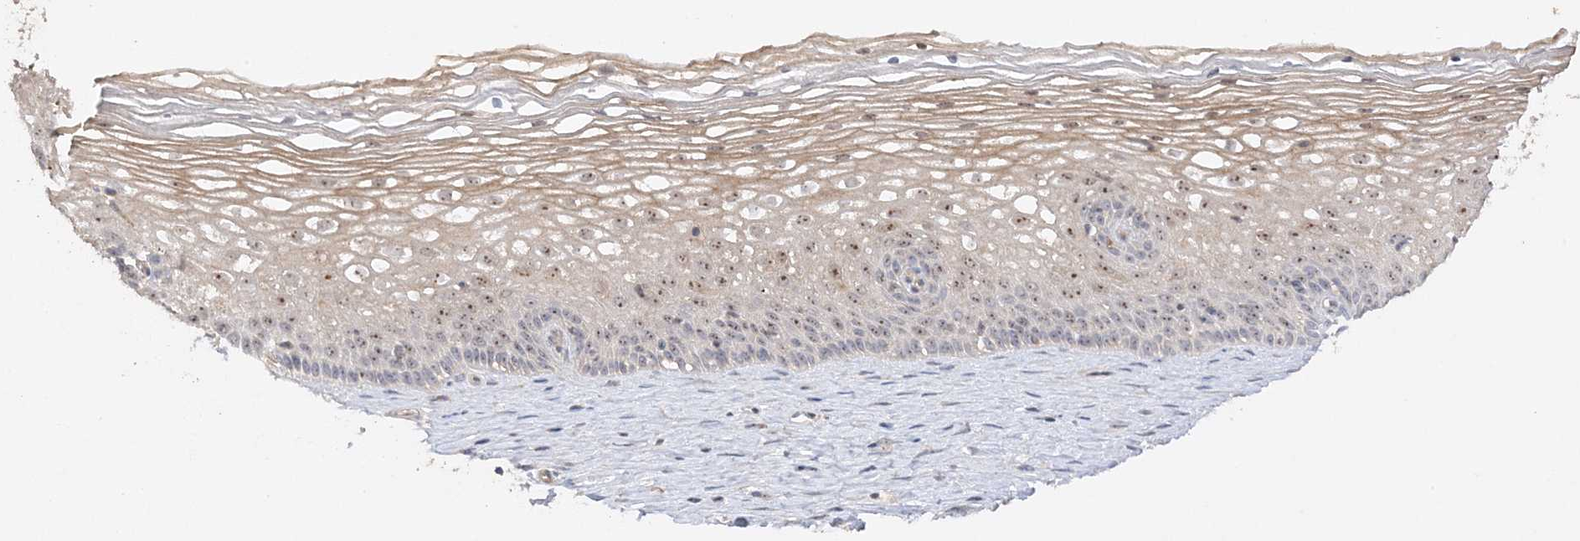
{"staining": {"intensity": "weak", "quantity": "<25%", "location": "cytoplasmic/membranous,nuclear"}, "tissue": "cervix", "cell_type": "Glandular cells", "image_type": "normal", "snomed": [{"axis": "morphology", "description": "Normal tissue, NOS"}, {"axis": "topography", "description": "Cervix"}], "caption": "This histopathology image is of benign cervix stained with immunohistochemistry to label a protein in brown with the nuclei are counter-stained blue. There is no staining in glandular cells. (IHC, brightfield microscopy, high magnification).", "gene": "DDX18", "patient": {"sex": "female", "age": 33}}